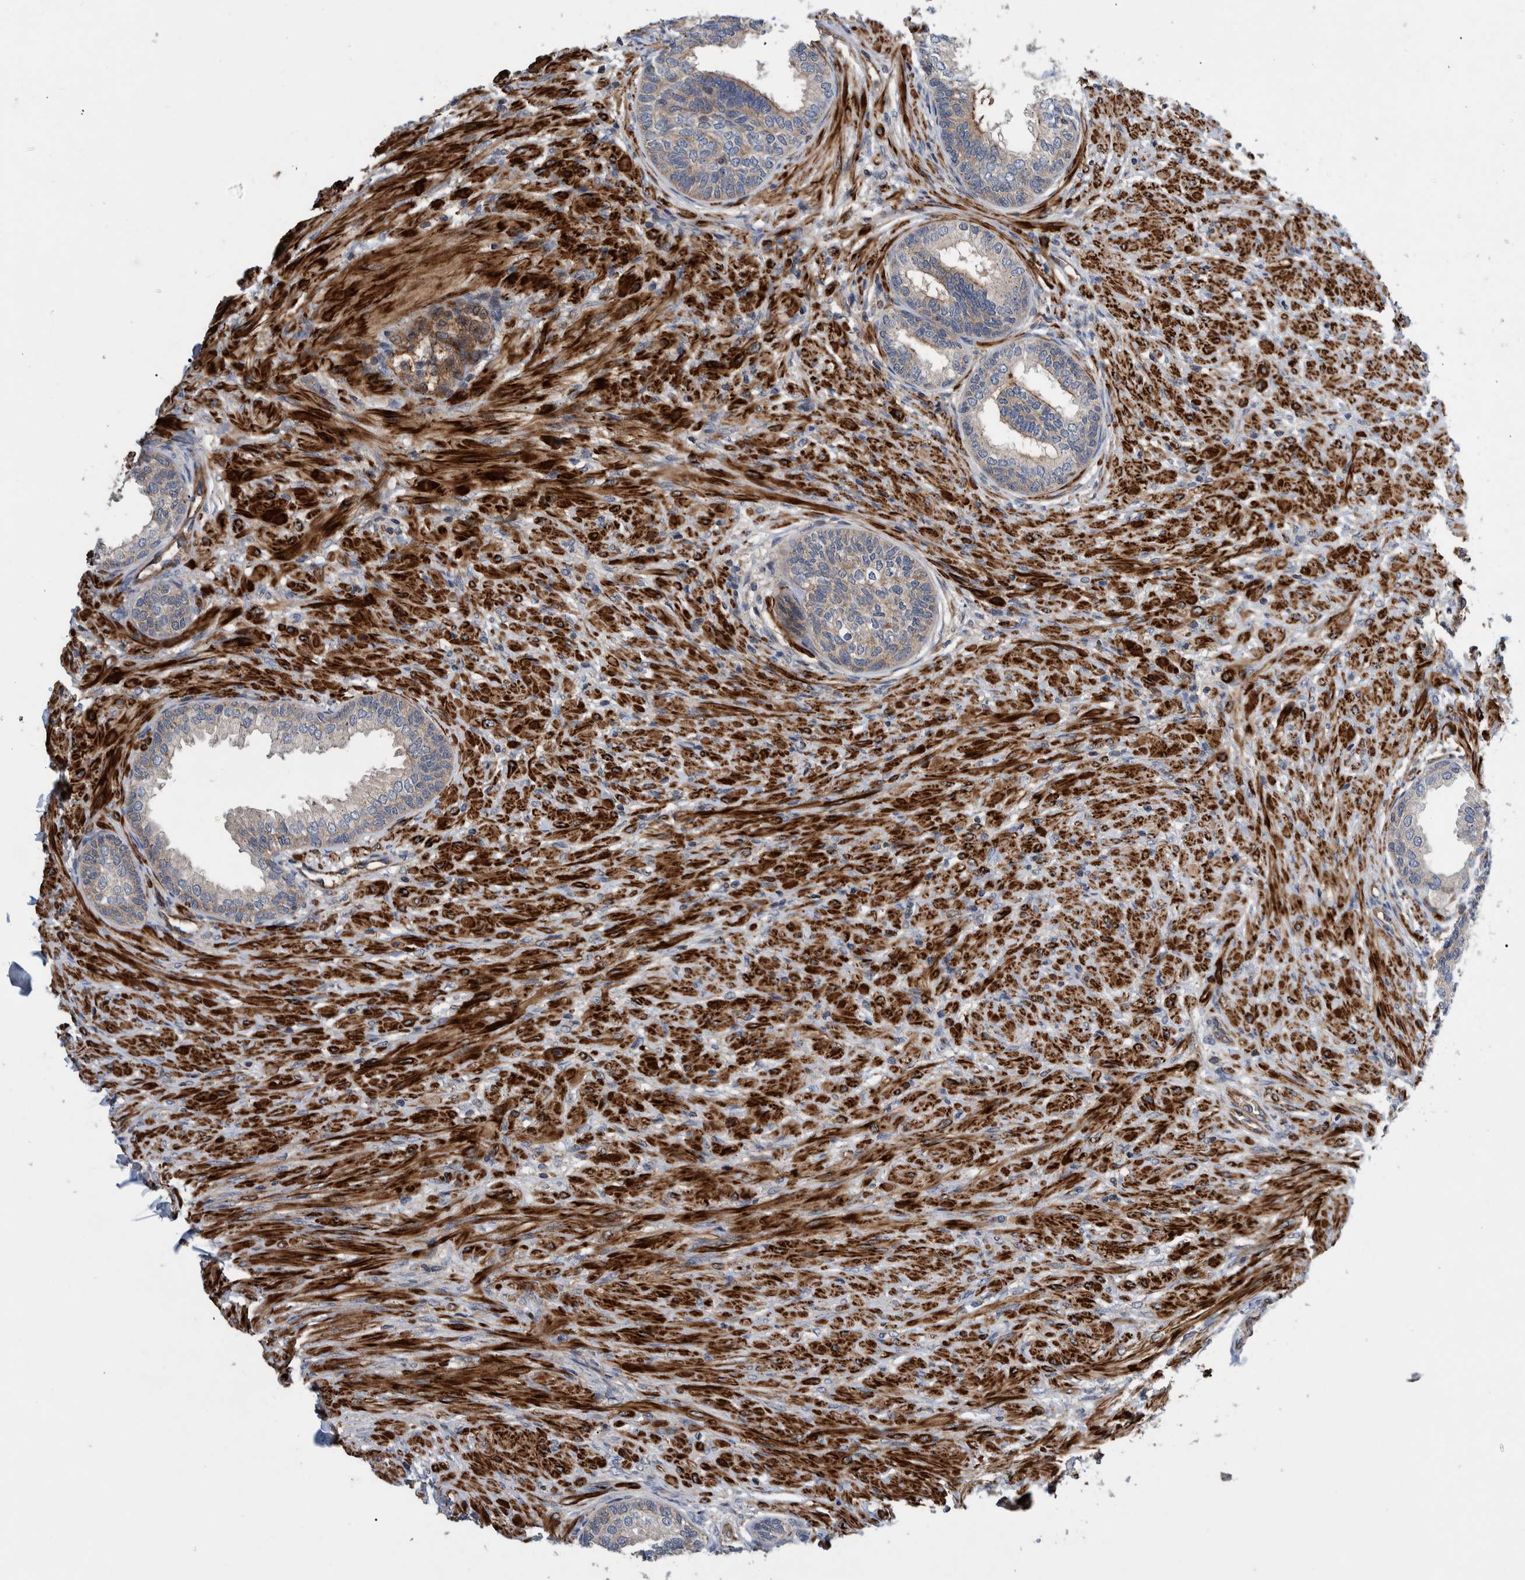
{"staining": {"intensity": "weak", "quantity": ">75%", "location": "cytoplasmic/membranous"}, "tissue": "prostate", "cell_type": "Glandular cells", "image_type": "normal", "snomed": [{"axis": "morphology", "description": "Normal tissue, NOS"}, {"axis": "topography", "description": "Prostate"}], "caption": "Immunohistochemical staining of unremarkable prostate demonstrates >75% levels of weak cytoplasmic/membranous protein expression in about >75% of glandular cells. The protein of interest is stained brown, and the nuclei are stained in blue (DAB (3,3'-diaminobenzidine) IHC with brightfield microscopy, high magnification).", "gene": "GRPEL2", "patient": {"sex": "male", "age": 76}}